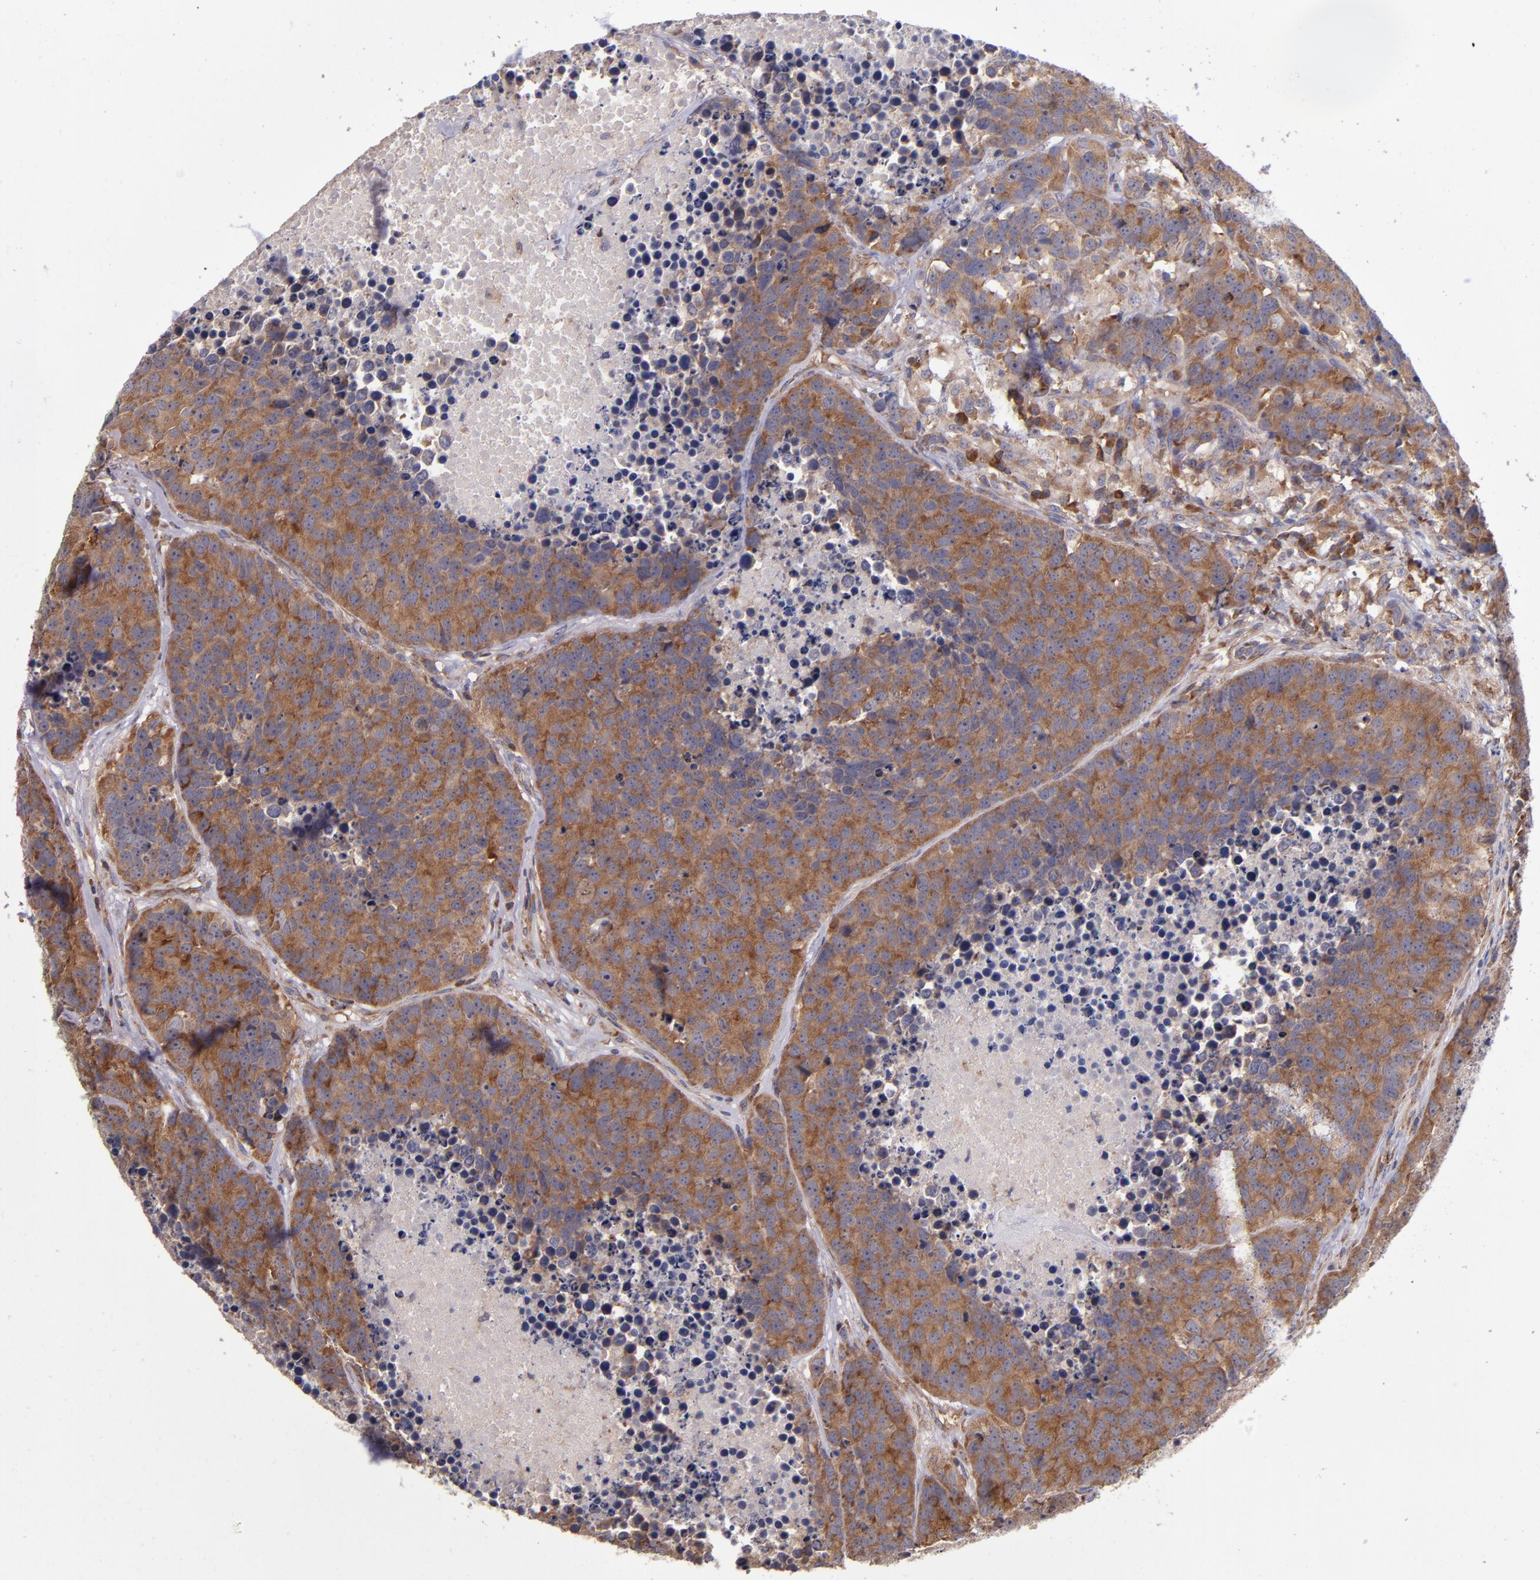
{"staining": {"intensity": "moderate", "quantity": ">75%", "location": "cytoplasmic/membranous"}, "tissue": "carcinoid", "cell_type": "Tumor cells", "image_type": "cancer", "snomed": [{"axis": "morphology", "description": "Carcinoid, malignant, NOS"}, {"axis": "topography", "description": "Lung"}], "caption": "Malignant carcinoid stained with a protein marker reveals moderate staining in tumor cells.", "gene": "EIF4ENIF1", "patient": {"sex": "male", "age": 60}}